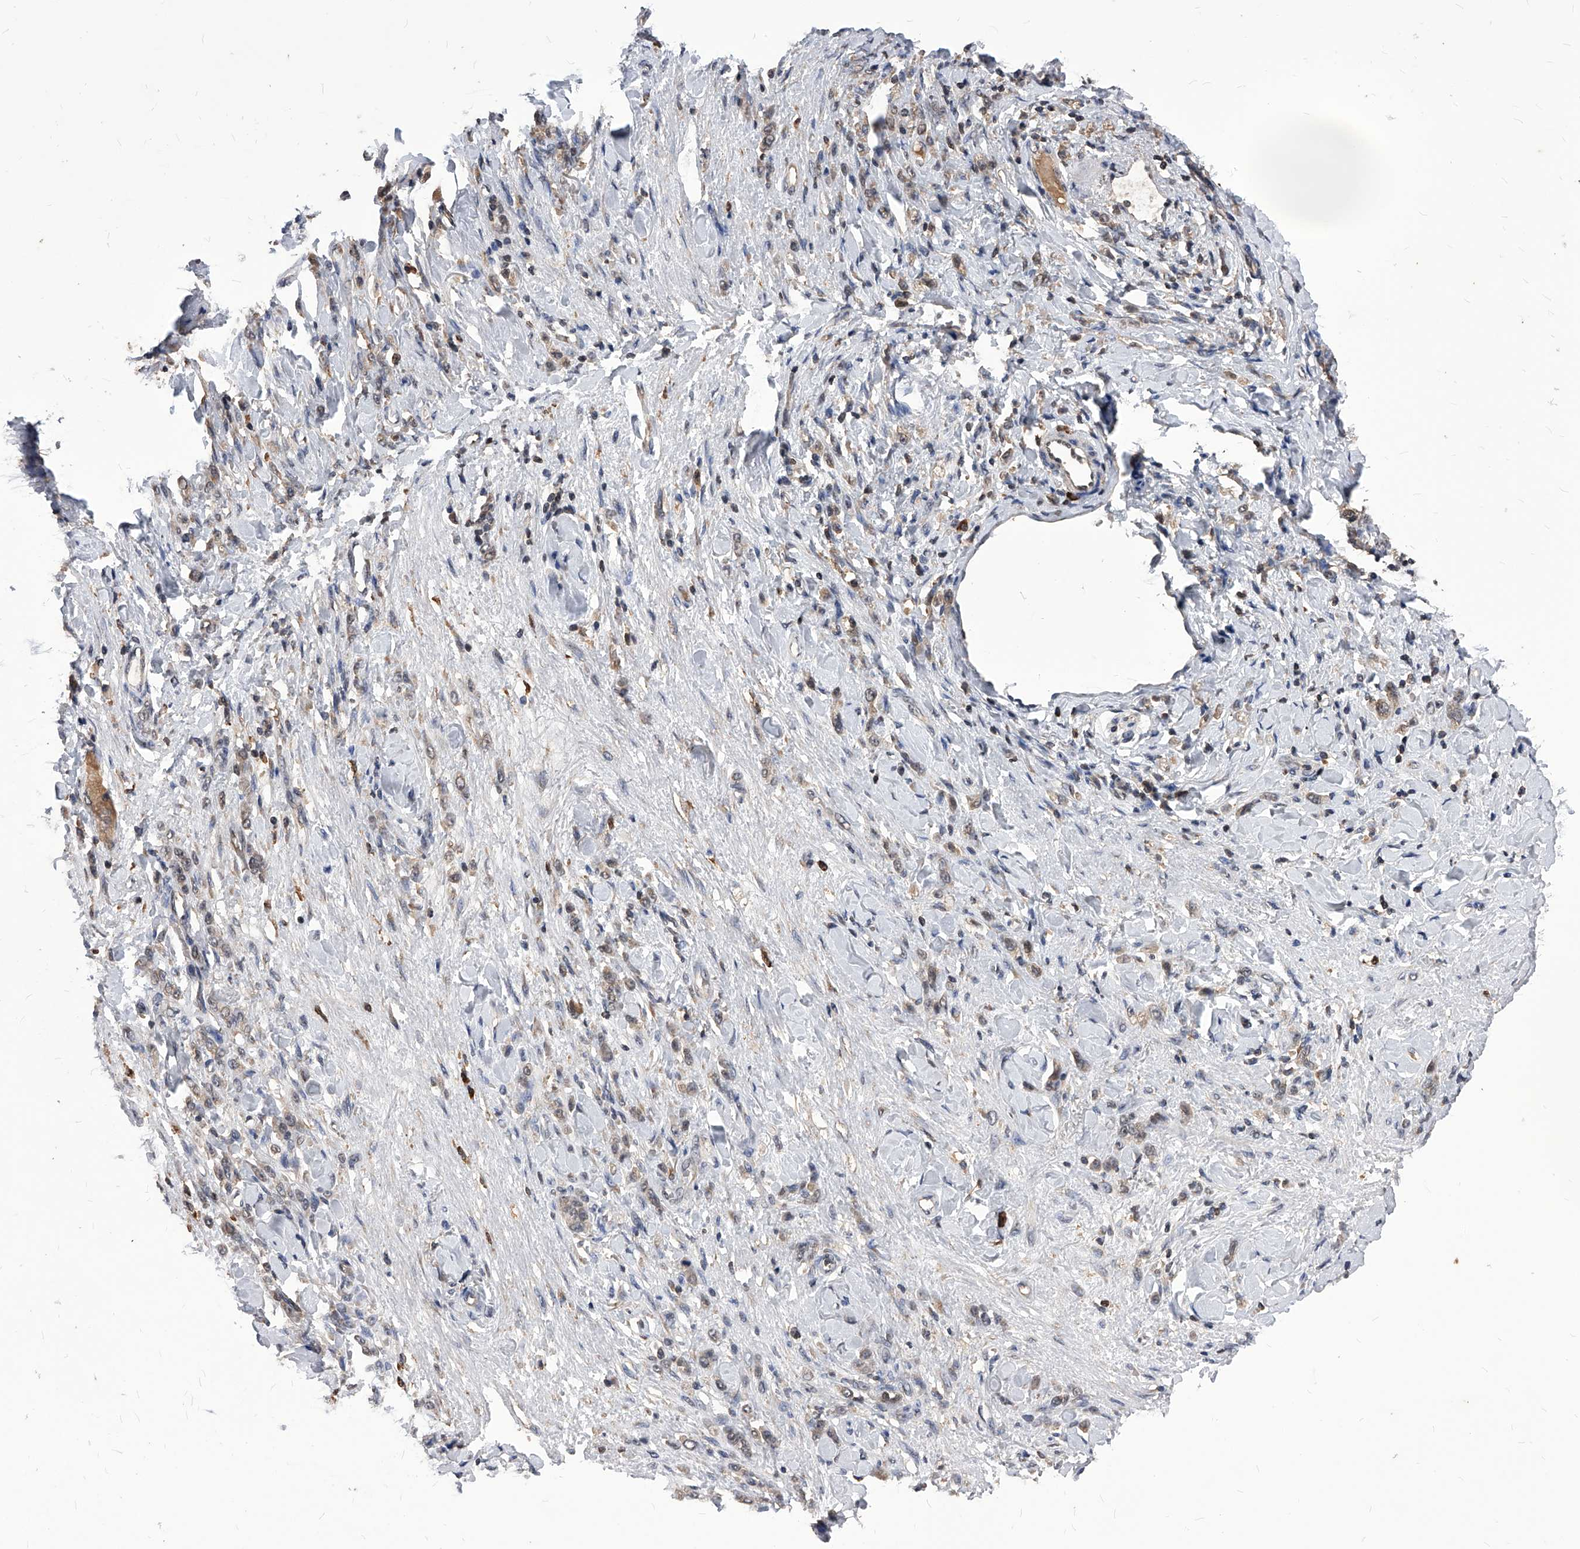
{"staining": {"intensity": "weak", "quantity": "25%-75%", "location": "cytoplasmic/membranous"}, "tissue": "stomach cancer", "cell_type": "Tumor cells", "image_type": "cancer", "snomed": [{"axis": "morphology", "description": "Normal tissue, NOS"}, {"axis": "morphology", "description": "Adenocarcinoma, NOS"}, {"axis": "topography", "description": "Stomach"}], "caption": "Stomach cancer was stained to show a protein in brown. There is low levels of weak cytoplasmic/membranous staining in approximately 25%-75% of tumor cells.", "gene": "ID1", "patient": {"sex": "male", "age": 82}}